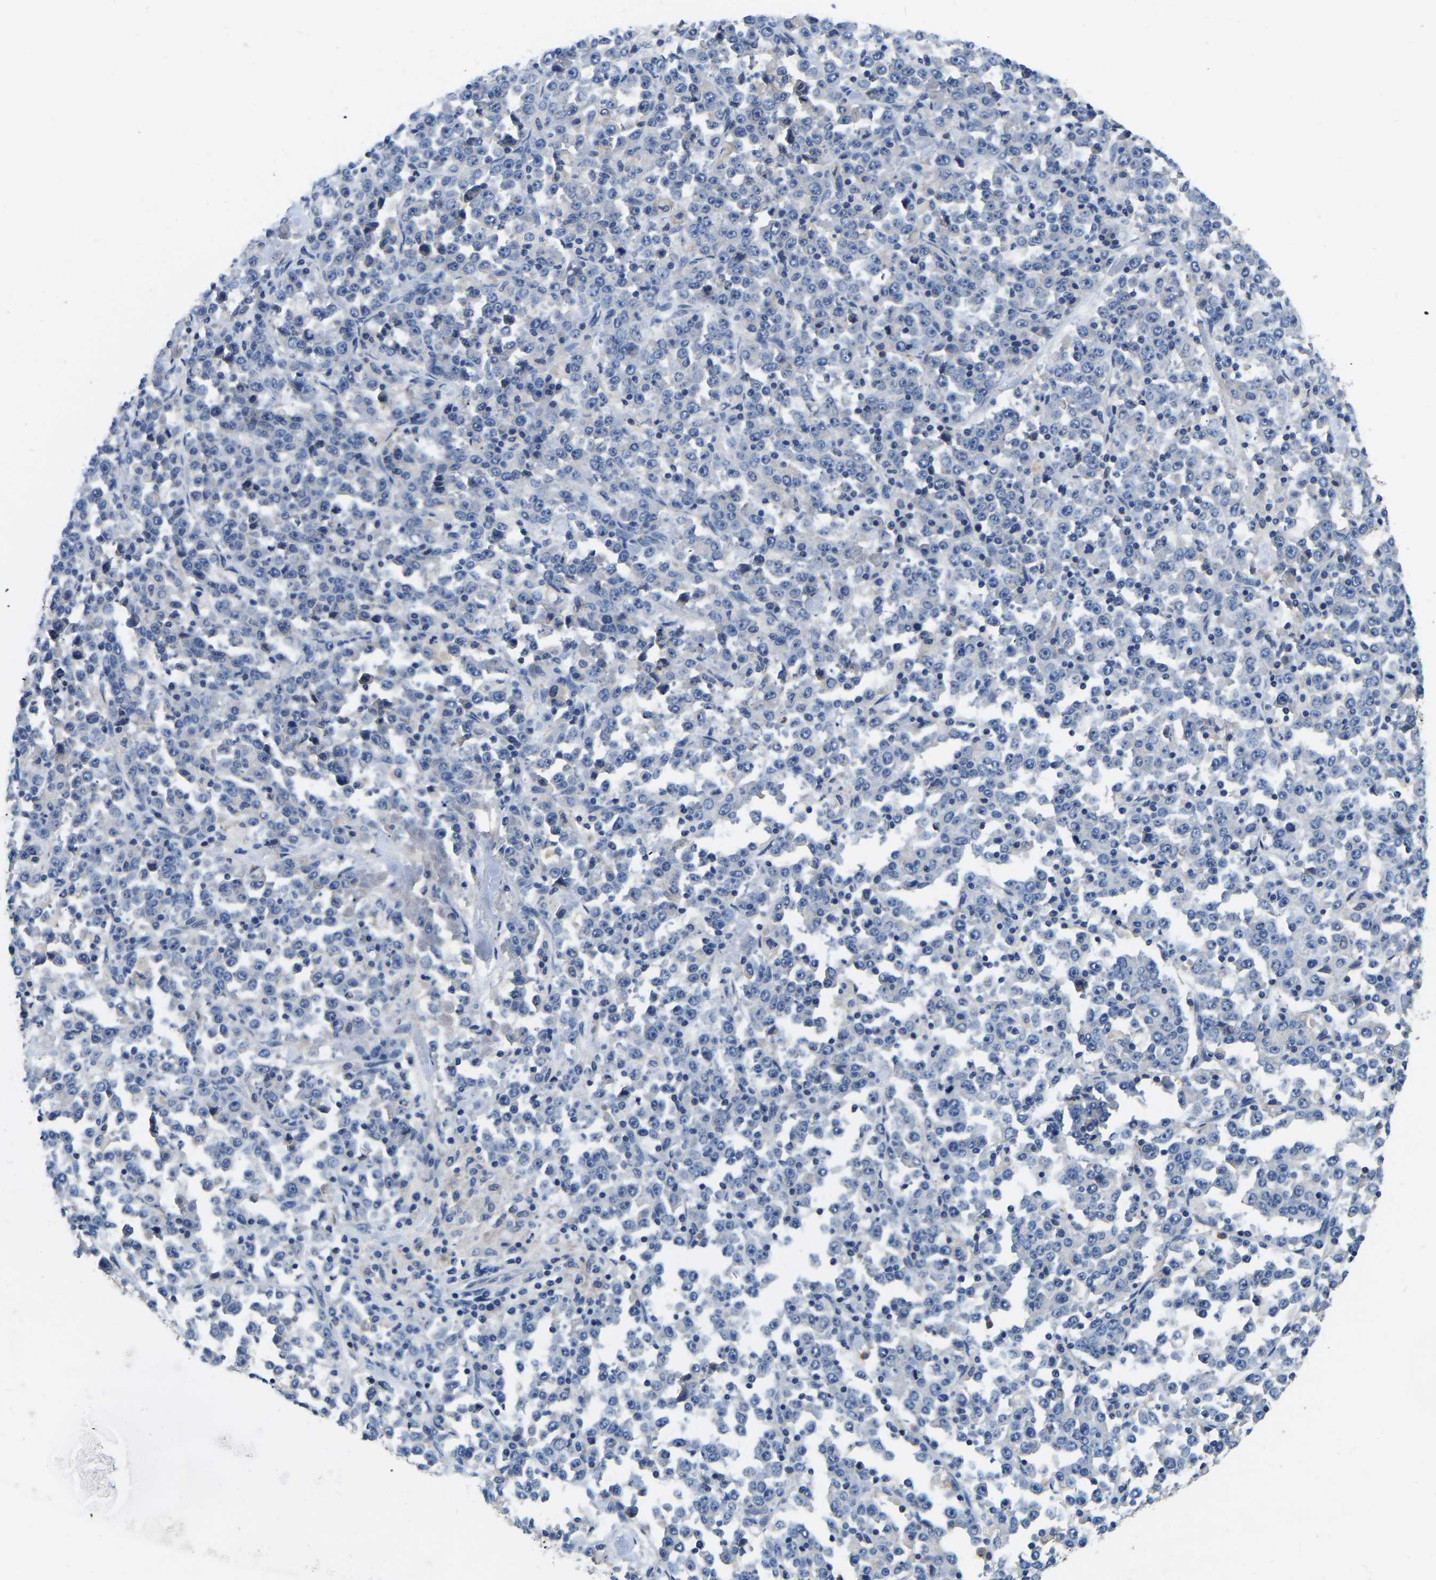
{"staining": {"intensity": "negative", "quantity": "none", "location": "none"}, "tissue": "stomach cancer", "cell_type": "Tumor cells", "image_type": "cancer", "snomed": [{"axis": "morphology", "description": "Normal tissue, NOS"}, {"axis": "morphology", "description": "Adenocarcinoma, NOS"}, {"axis": "topography", "description": "Stomach, upper"}, {"axis": "topography", "description": "Stomach"}], "caption": "Tumor cells show no significant staining in stomach cancer.", "gene": "RAB27B", "patient": {"sex": "male", "age": 59}}